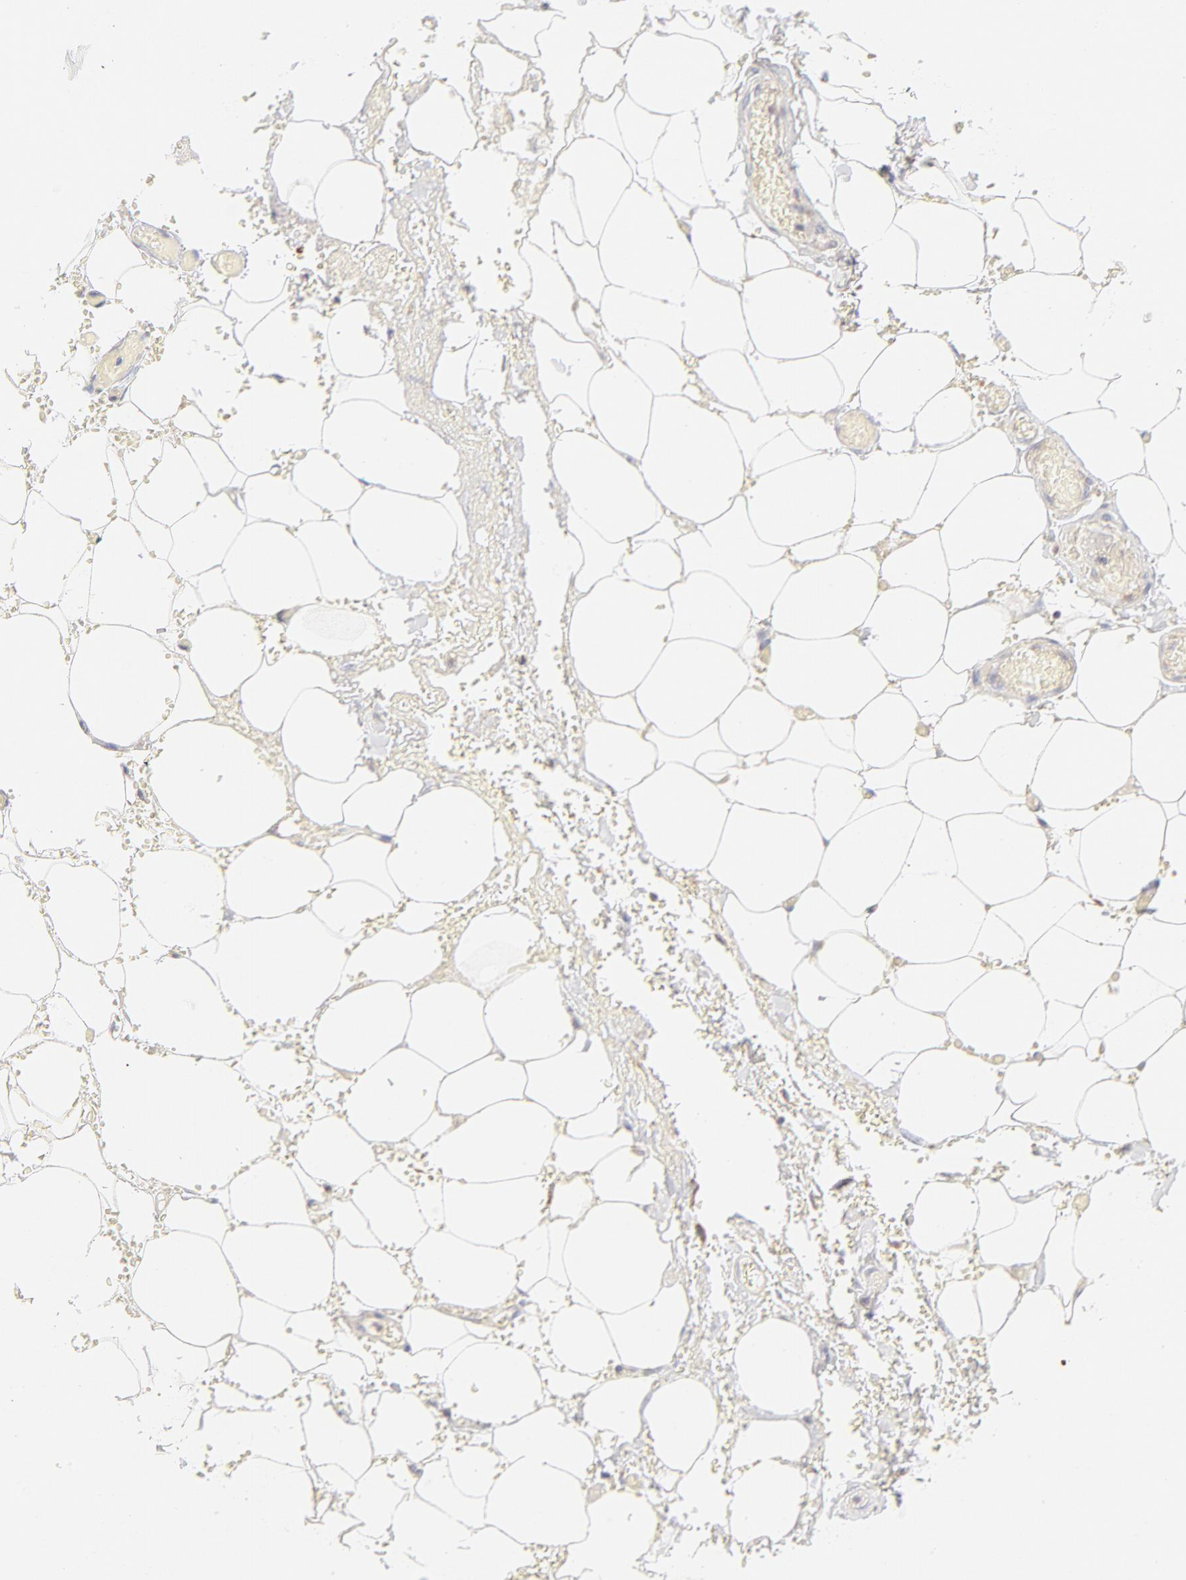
{"staining": {"intensity": "weak", "quantity": "<25%", "location": "cytoplasmic/membranous"}, "tissue": "adipose tissue", "cell_type": "Adipocytes", "image_type": "normal", "snomed": [{"axis": "morphology", "description": "Normal tissue, NOS"}, {"axis": "morphology", "description": "Cholangiocarcinoma"}, {"axis": "topography", "description": "Liver"}, {"axis": "topography", "description": "Peripheral nerve tissue"}], "caption": "High power microscopy image of an immunohistochemistry photomicrograph of benign adipose tissue, revealing no significant staining in adipocytes.", "gene": "RPS6KA1", "patient": {"sex": "male", "age": 50}}